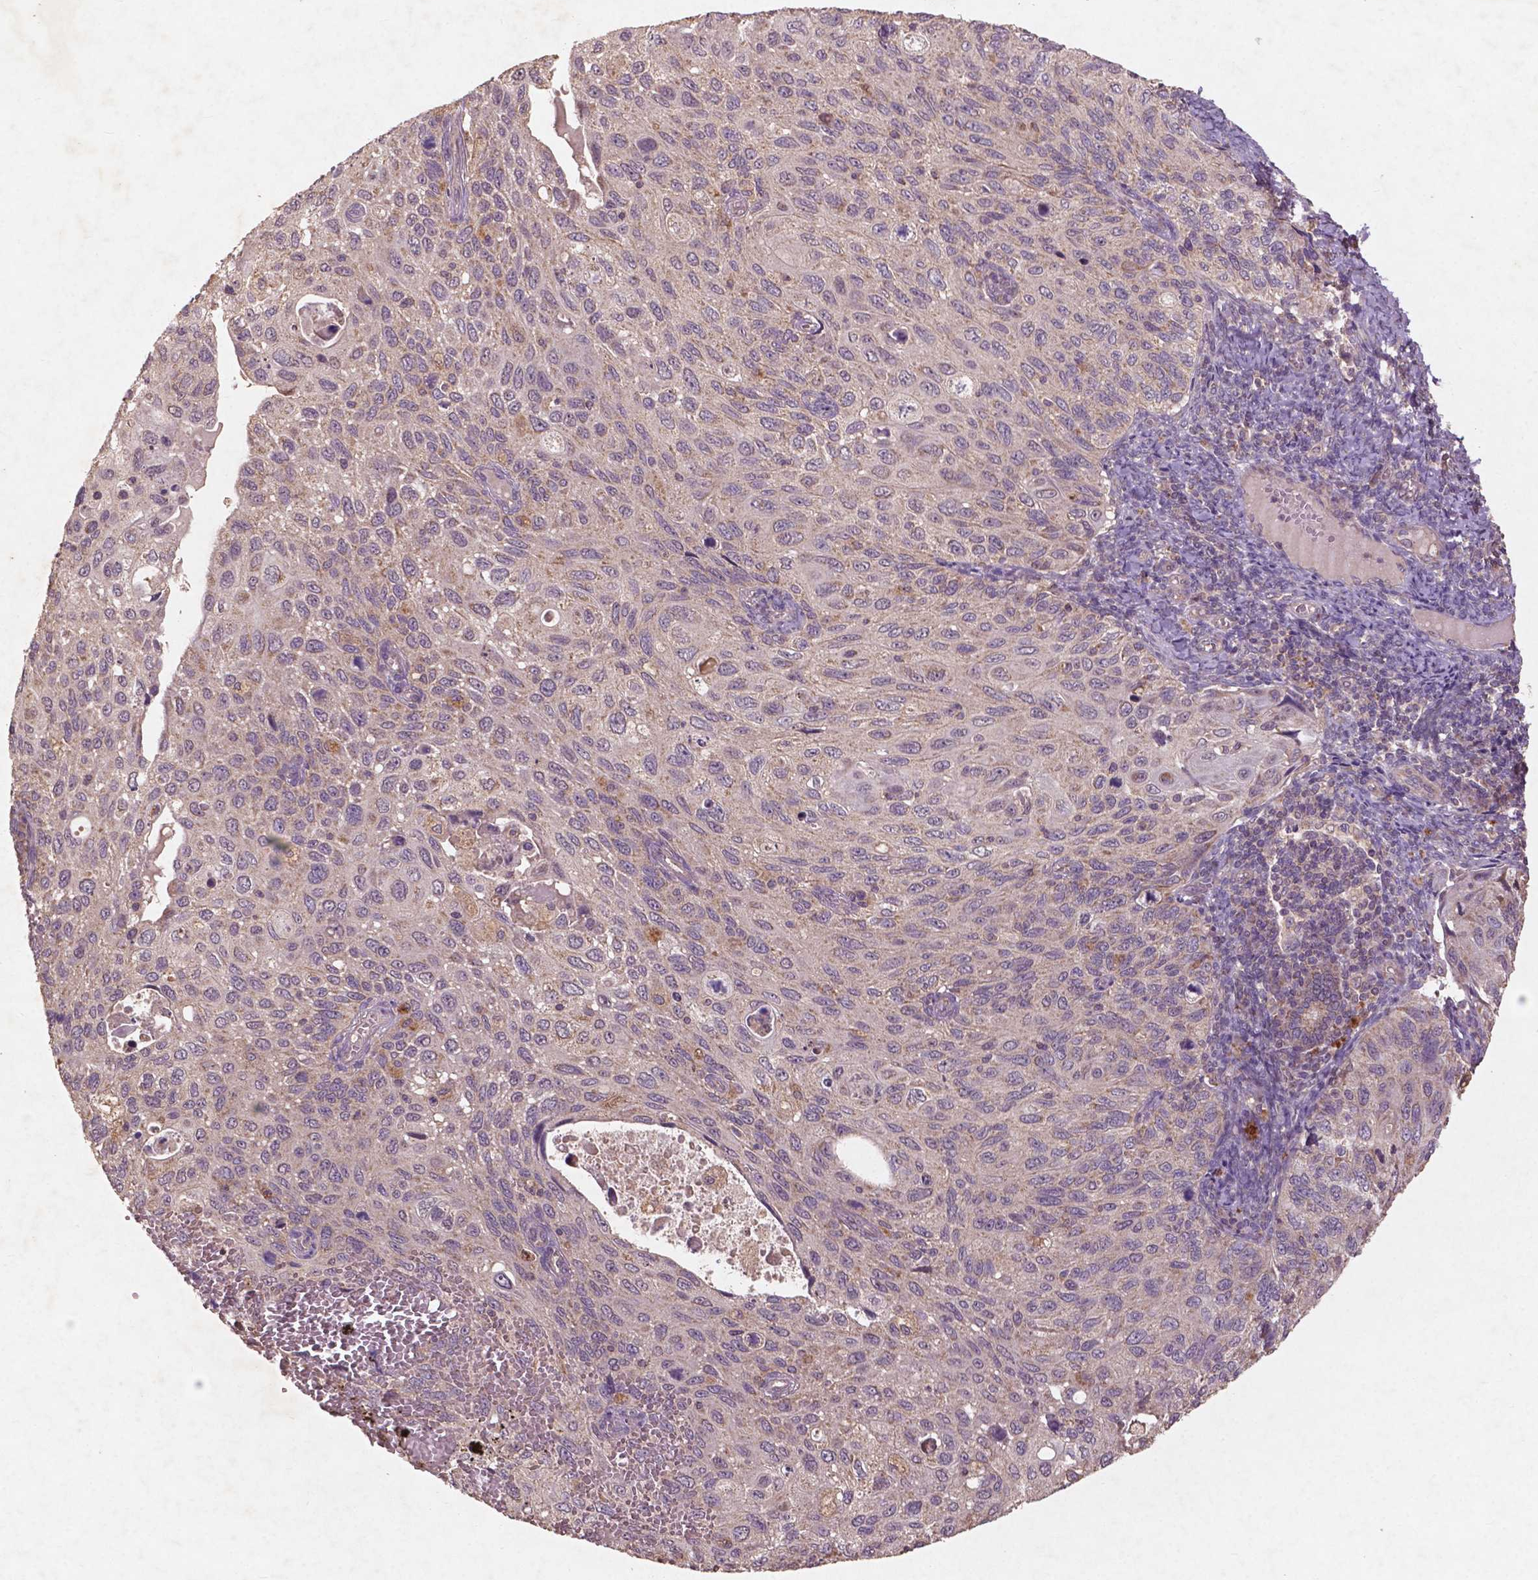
{"staining": {"intensity": "moderate", "quantity": "<25%", "location": "cytoplasmic/membranous"}, "tissue": "cervical cancer", "cell_type": "Tumor cells", "image_type": "cancer", "snomed": [{"axis": "morphology", "description": "Squamous cell carcinoma, NOS"}, {"axis": "topography", "description": "Cervix"}], "caption": "The micrograph demonstrates staining of cervical cancer (squamous cell carcinoma), revealing moderate cytoplasmic/membranous protein expression (brown color) within tumor cells.", "gene": "ST6GALNAC5", "patient": {"sex": "female", "age": 70}}